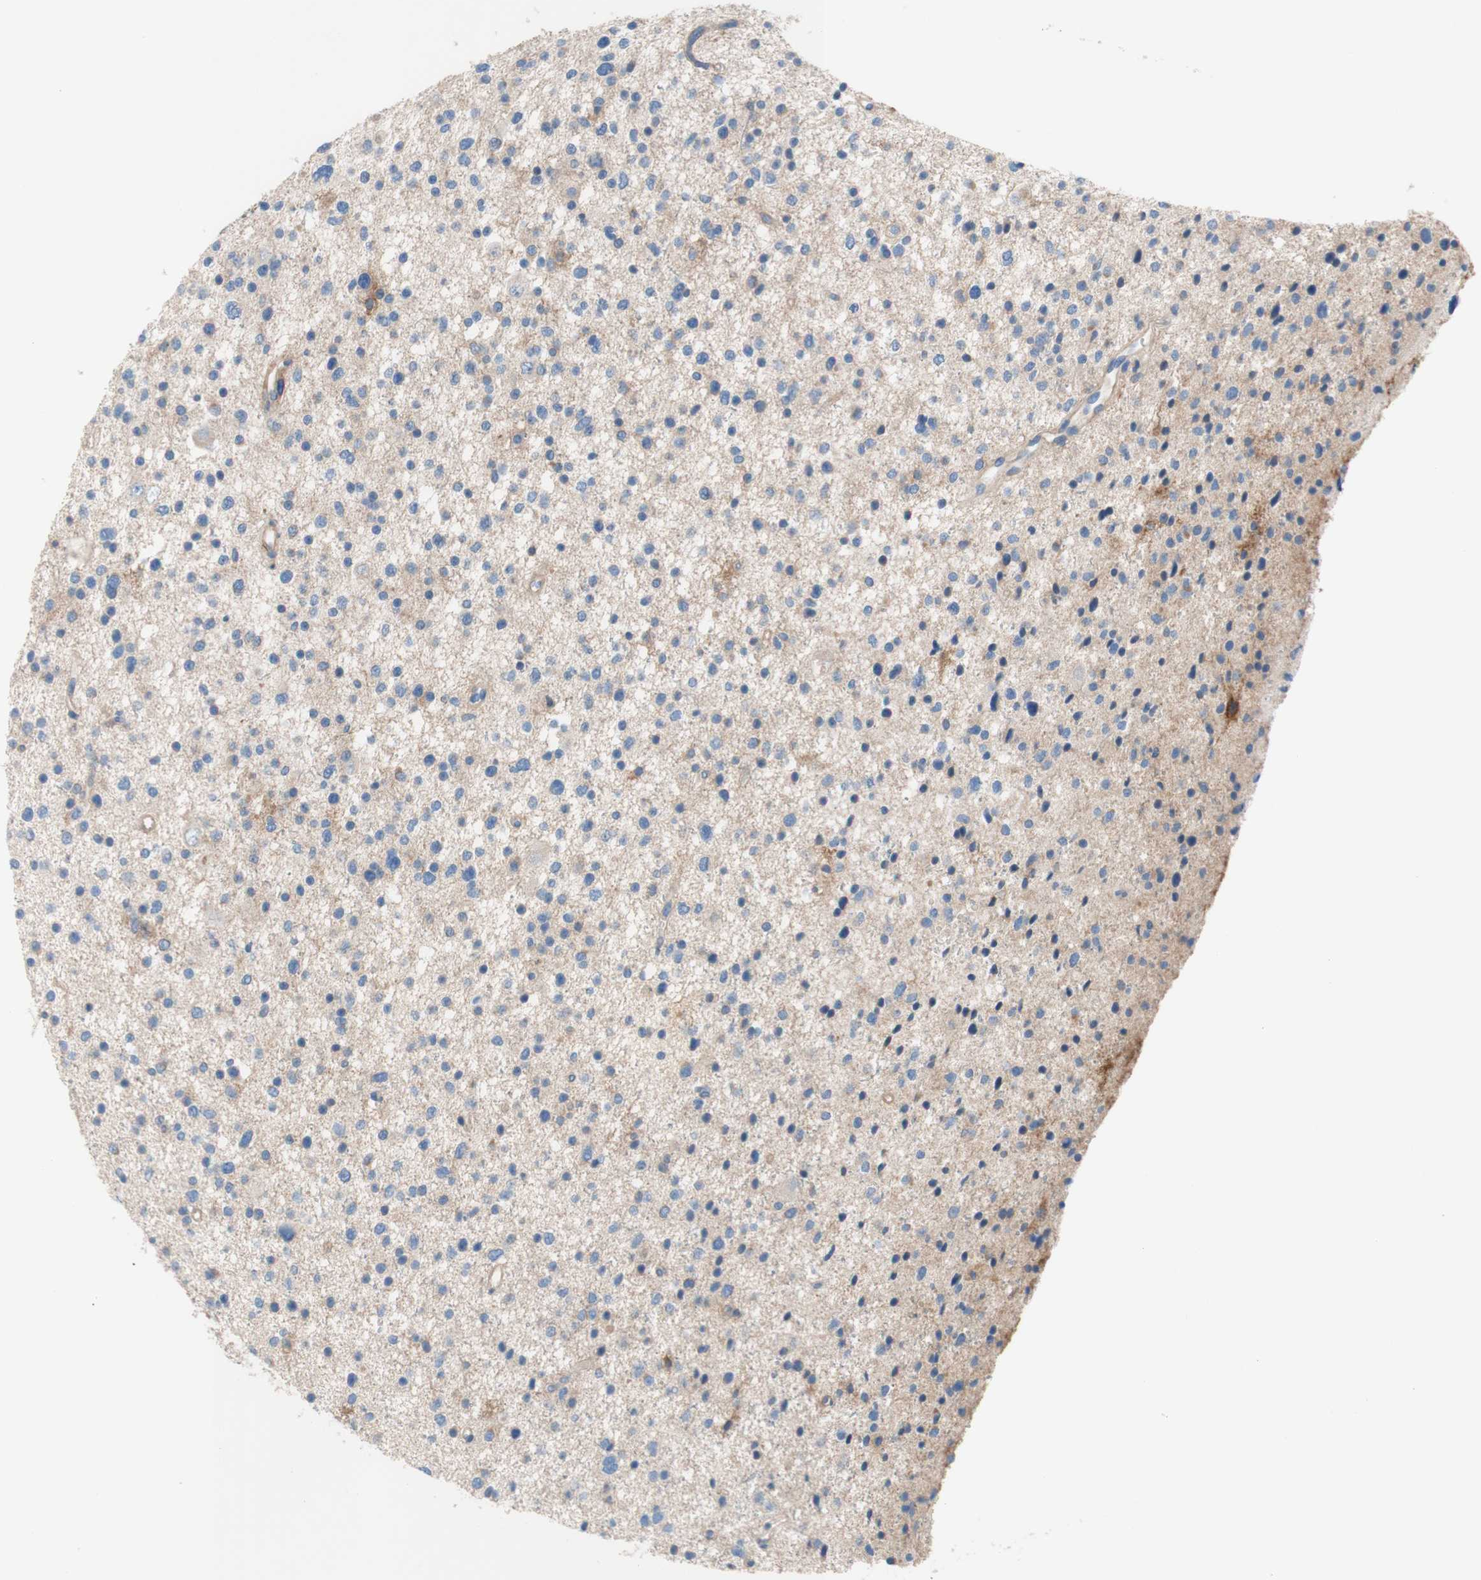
{"staining": {"intensity": "negative", "quantity": "none", "location": "none"}, "tissue": "glioma", "cell_type": "Tumor cells", "image_type": "cancer", "snomed": [{"axis": "morphology", "description": "Glioma, malignant, Low grade"}, {"axis": "topography", "description": "Brain"}], "caption": "The histopathology image reveals no significant expression in tumor cells of malignant glioma (low-grade).", "gene": "F3", "patient": {"sex": "female", "age": 37}}